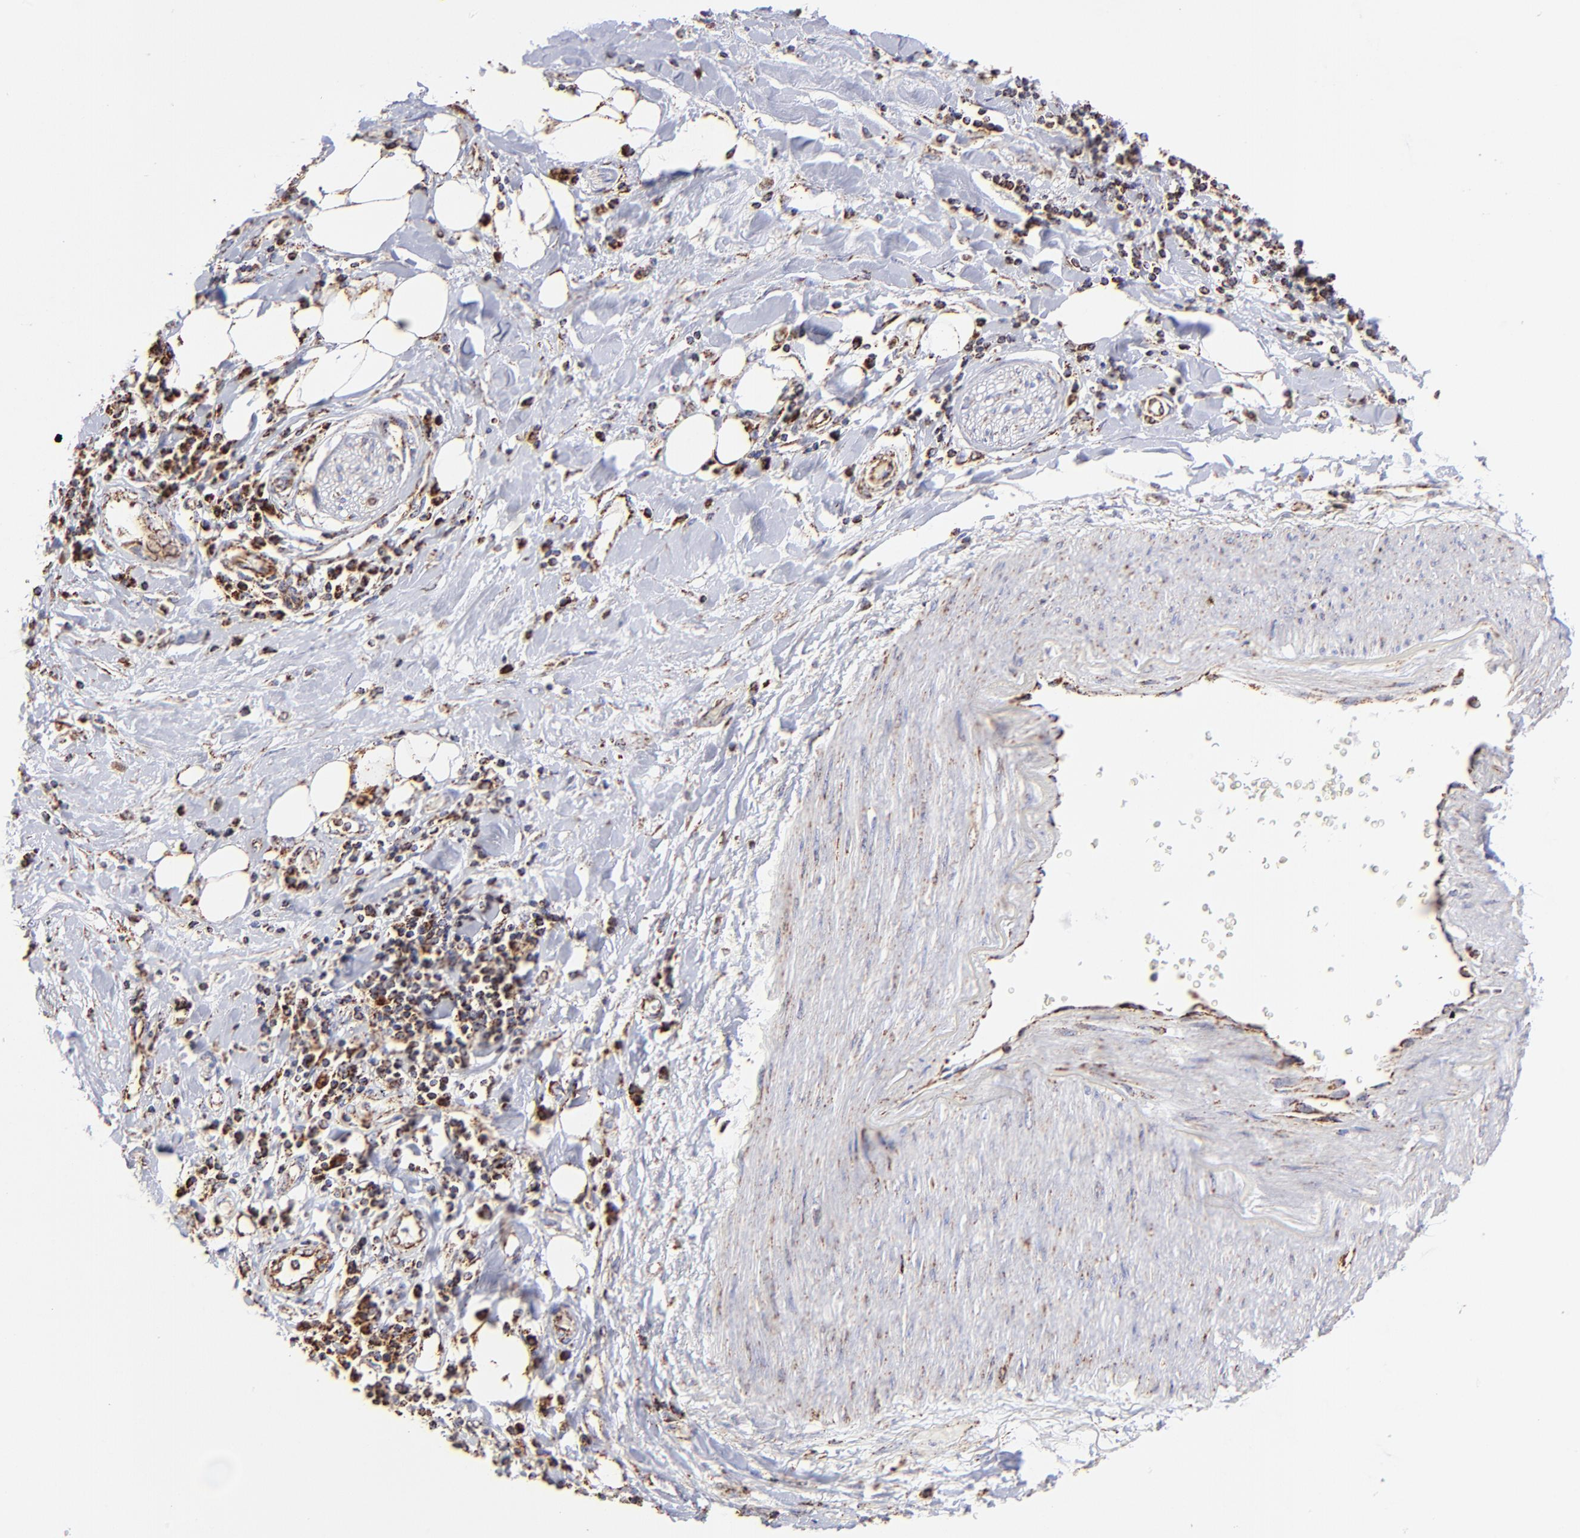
{"staining": {"intensity": "moderate", "quantity": ">75%", "location": "cytoplasmic/membranous"}, "tissue": "pancreatic cancer", "cell_type": "Tumor cells", "image_type": "cancer", "snomed": [{"axis": "morphology", "description": "Adenocarcinoma, NOS"}, {"axis": "topography", "description": "Pancreas"}], "caption": "The image exhibits immunohistochemical staining of adenocarcinoma (pancreatic). There is moderate cytoplasmic/membranous staining is identified in approximately >75% of tumor cells.", "gene": "ECH1", "patient": {"sex": "female", "age": 64}}